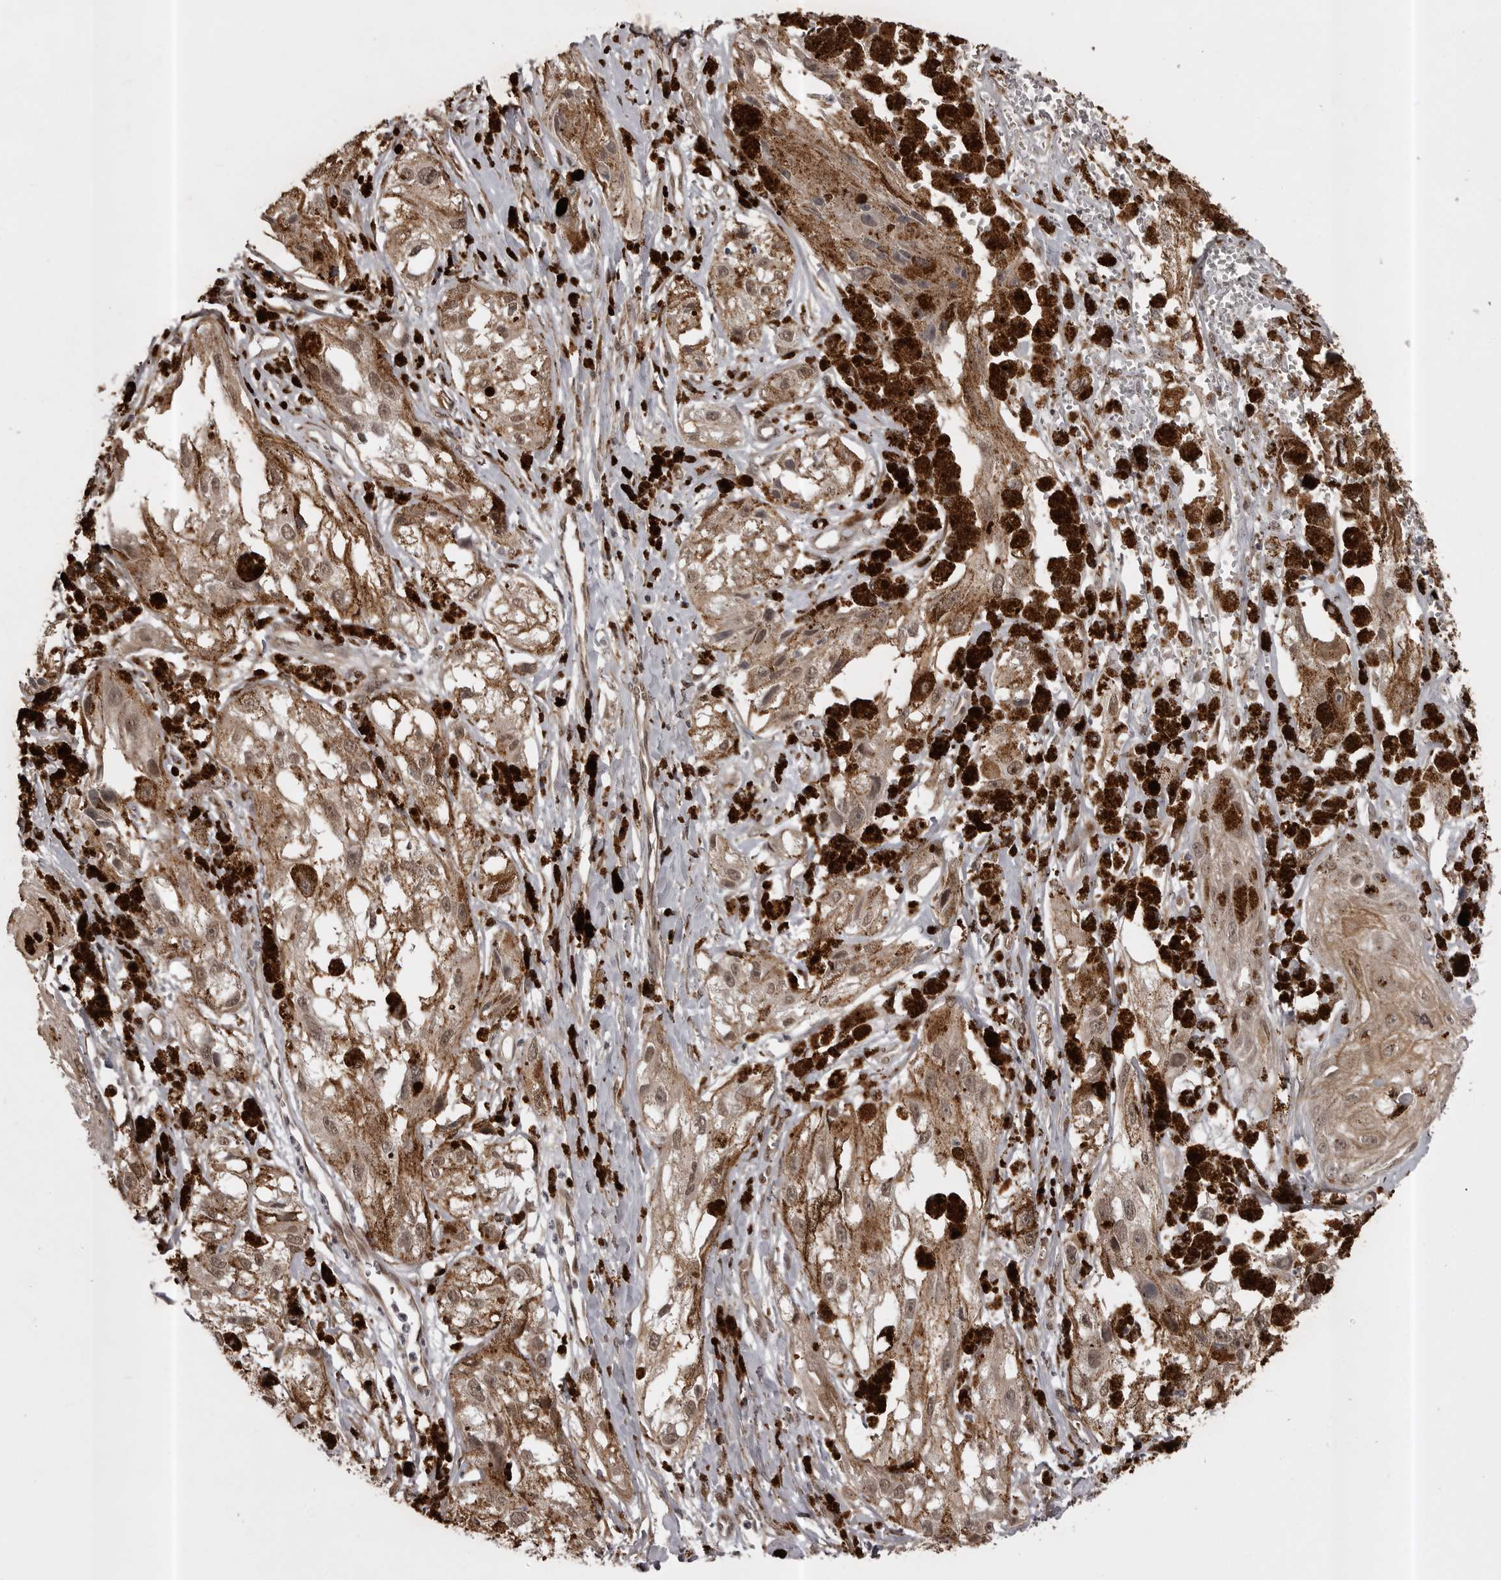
{"staining": {"intensity": "weak", "quantity": ">75%", "location": "nuclear"}, "tissue": "melanoma", "cell_type": "Tumor cells", "image_type": "cancer", "snomed": [{"axis": "morphology", "description": "Malignant melanoma, NOS"}, {"axis": "topography", "description": "Skin"}], "caption": "Malignant melanoma stained for a protein shows weak nuclear positivity in tumor cells. (Brightfield microscopy of DAB IHC at high magnification).", "gene": "SNX16", "patient": {"sex": "male", "age": 88}}